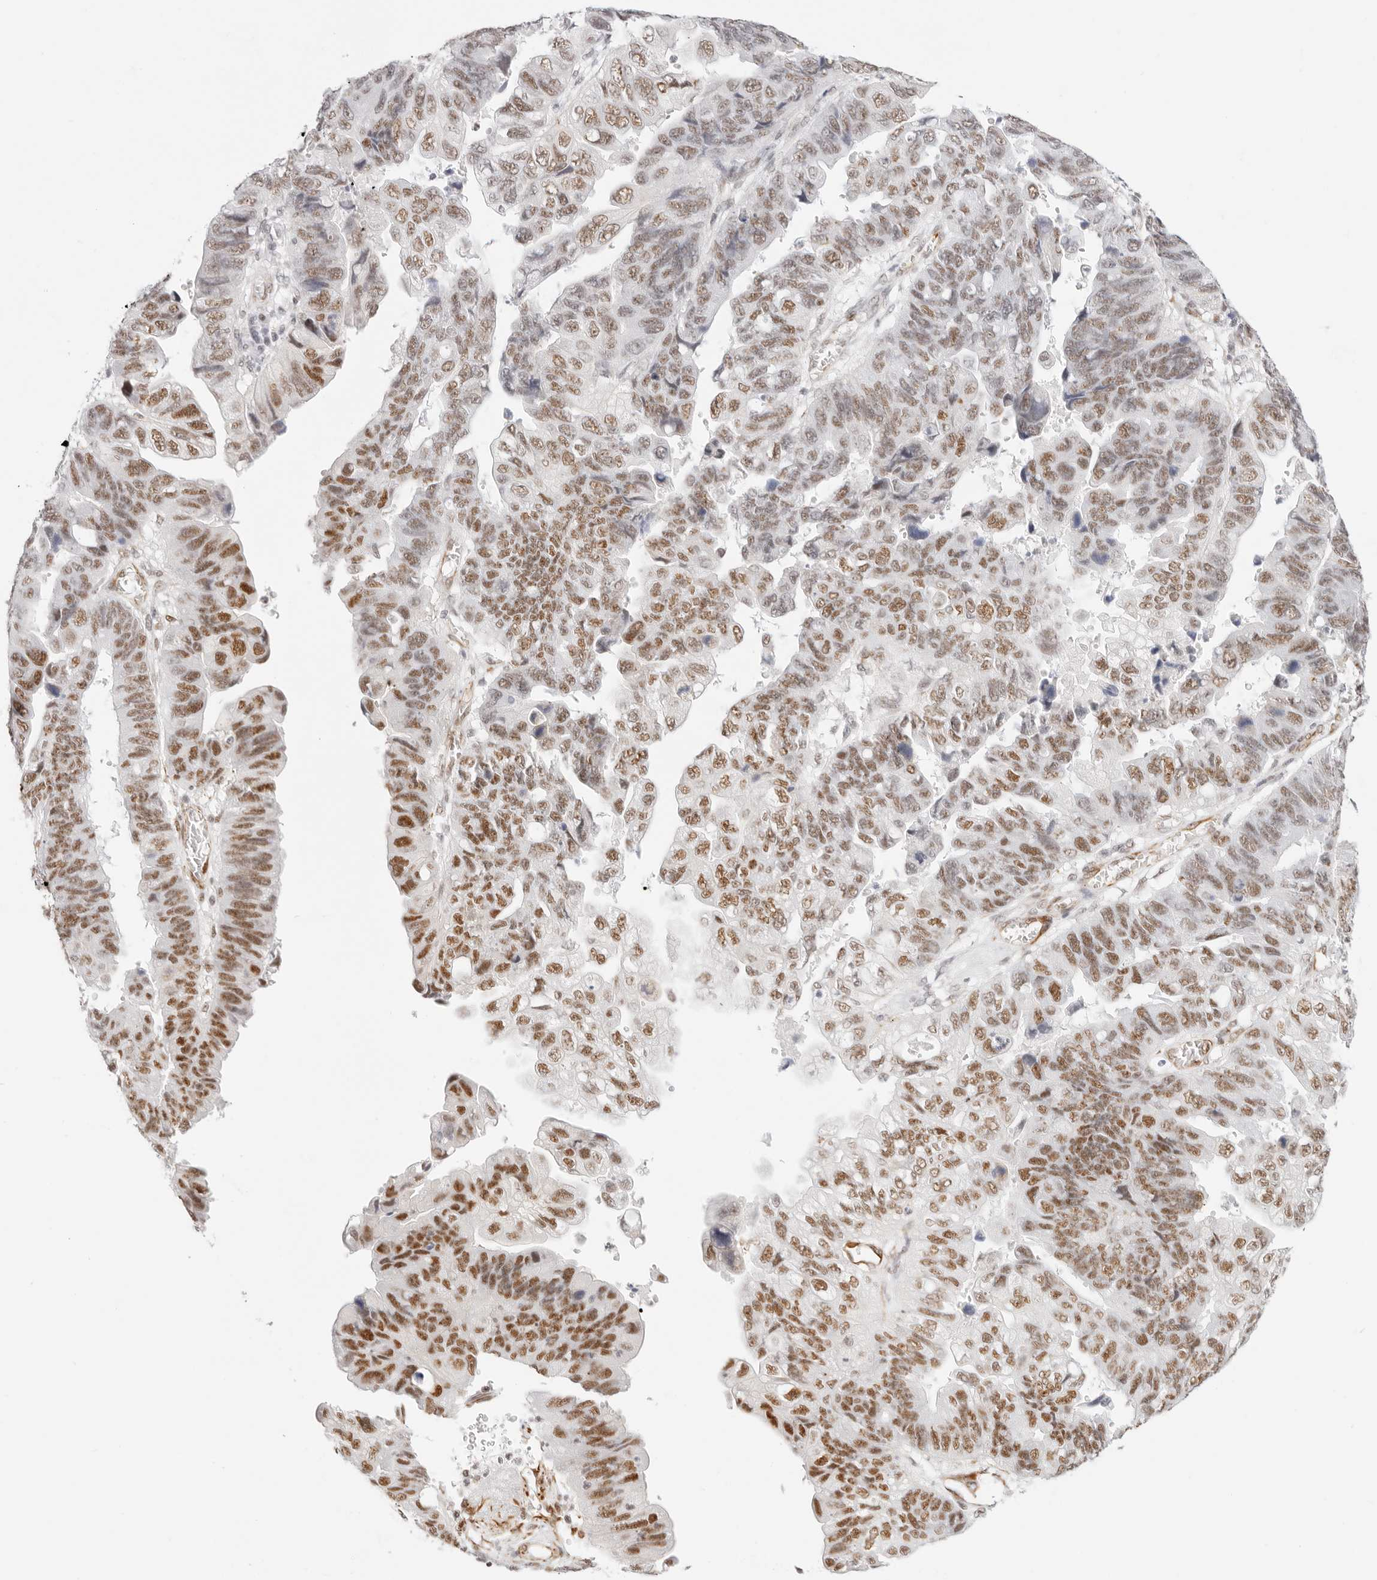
{"staining": {"intensity": "moderate", "quantity": "25%-75%", "location": "nuclear"}, "tissue": "stomach cancer", "cell_type": "Tumor cells", "image_type": "cancer", "snomed": [{"axis": "morphology", "description": "Adenocarcinoma, NOS"}, {"axis": "topography", "description": "Stomach"}], "caption": "Brown immunohistochemical staining in human stomach cancer (adenocarcinoma) demonstrates moderate nuclear staining in approximately 25%-75% of tumor cells. Using DAB (brown) and hematoxylin (blue) stains, captured at high magnification using brightfield microscopy.", "gene": "ZC3H11A", "patient": {"sex": "male", "age": 59}}